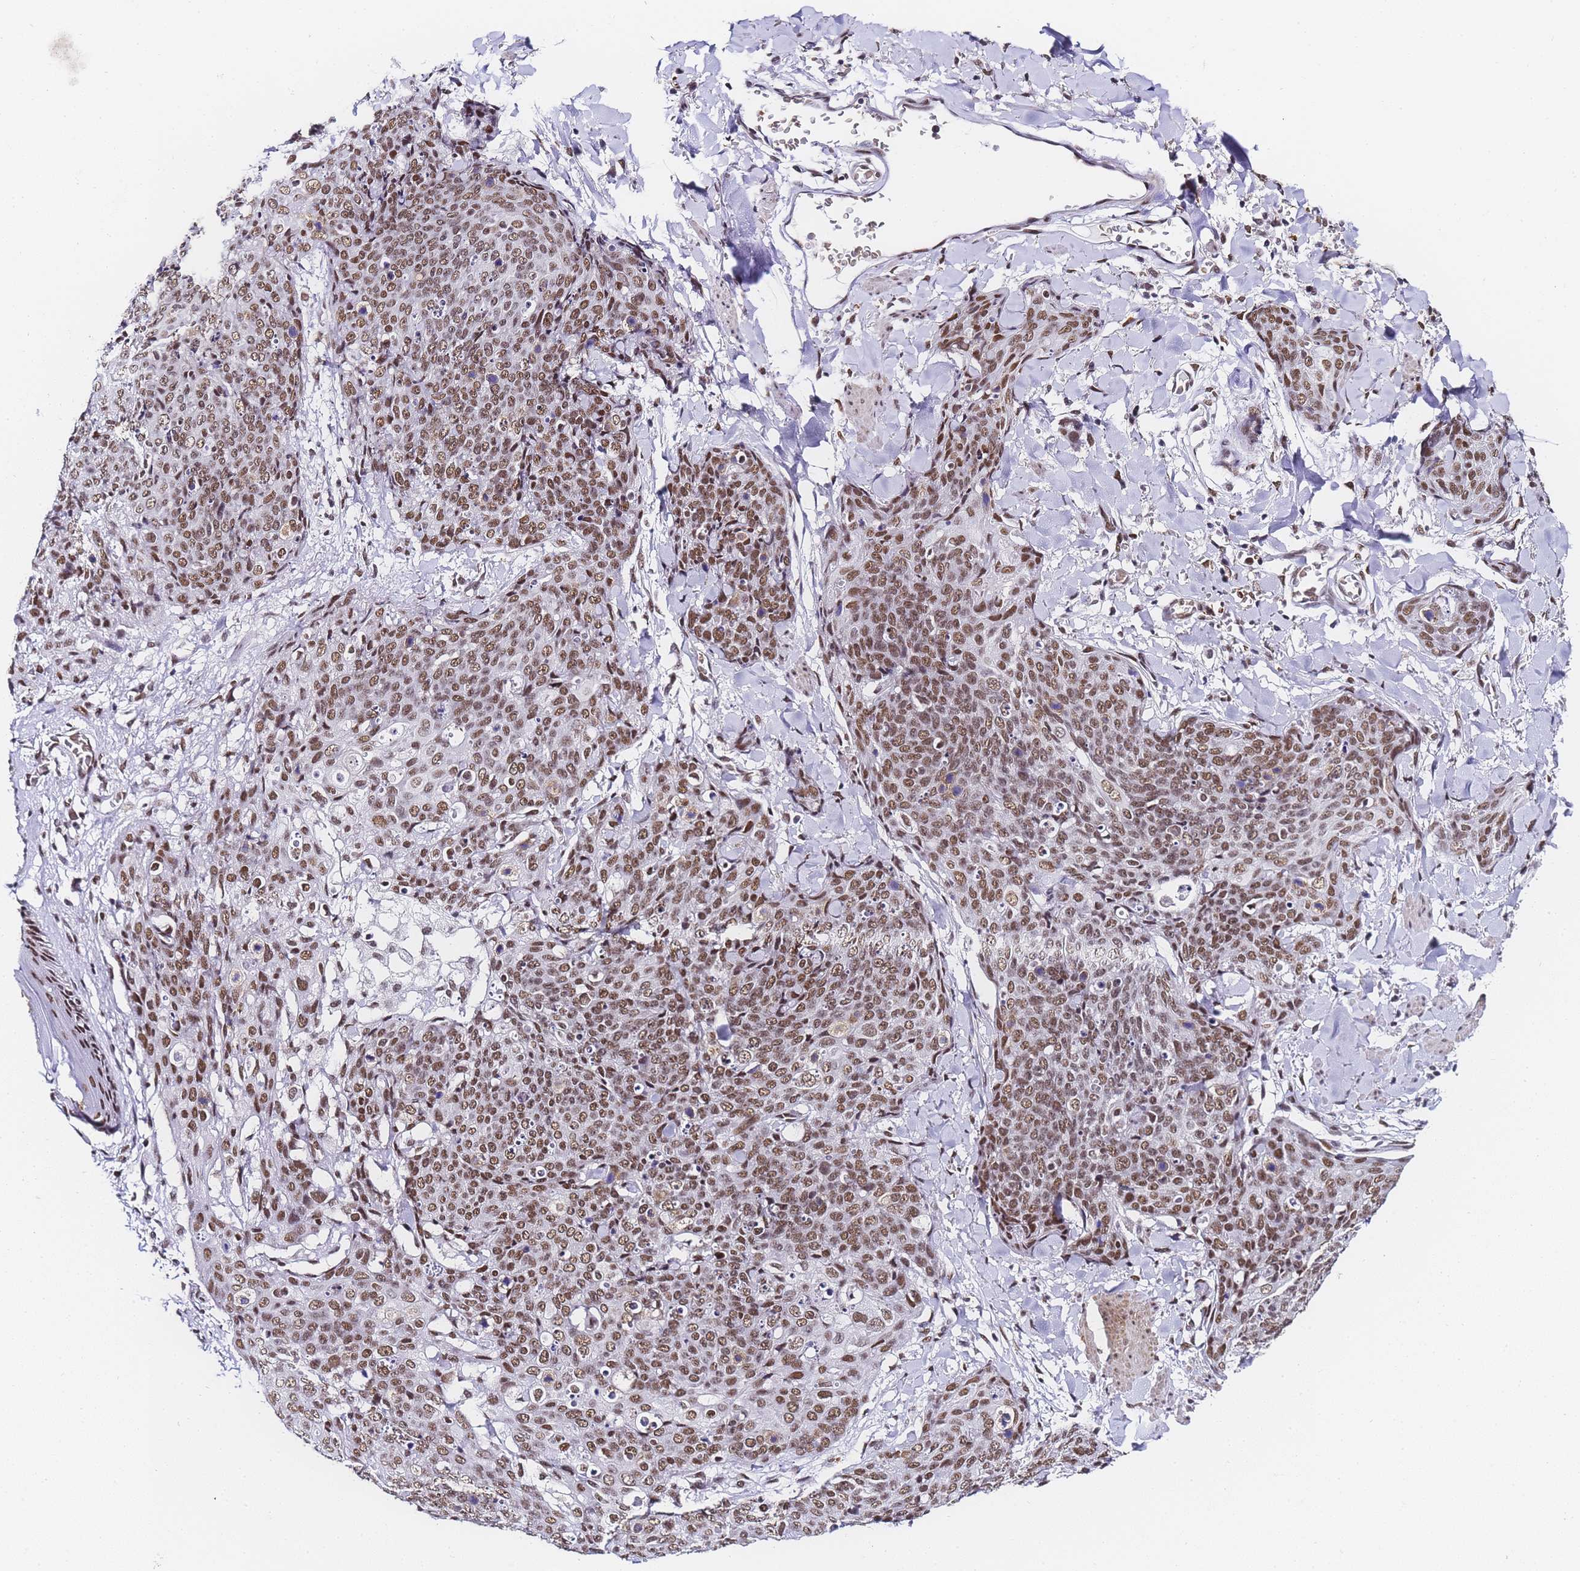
{"staining": {"intensity": "moderate", "quantity": ">75%", "location": "nuclear"}, "tissue": "skin cancer", "cell_type": "Tumor cells", "image_type": "cancer", "snomed": [{"axis": "morphology", "description": "Squamous cell carcinoma, NOS"}, {"axis": "topography", "description": "Skin"}, {"axis": "topography", "description": "Vulva"}], "caption": "Immunohistochemistry (IHC) photomicrograph of neoplastic tissue: human skin cancer (squamous cell carcinoma) stained using IHC demonstrates medium levels of moderate protein expression localized specifically in the nuclear of tumor cells, appearing as a nuclear brown color.", "gene": "POLR1A", "patient": {"sex": "female", "age": 85}}